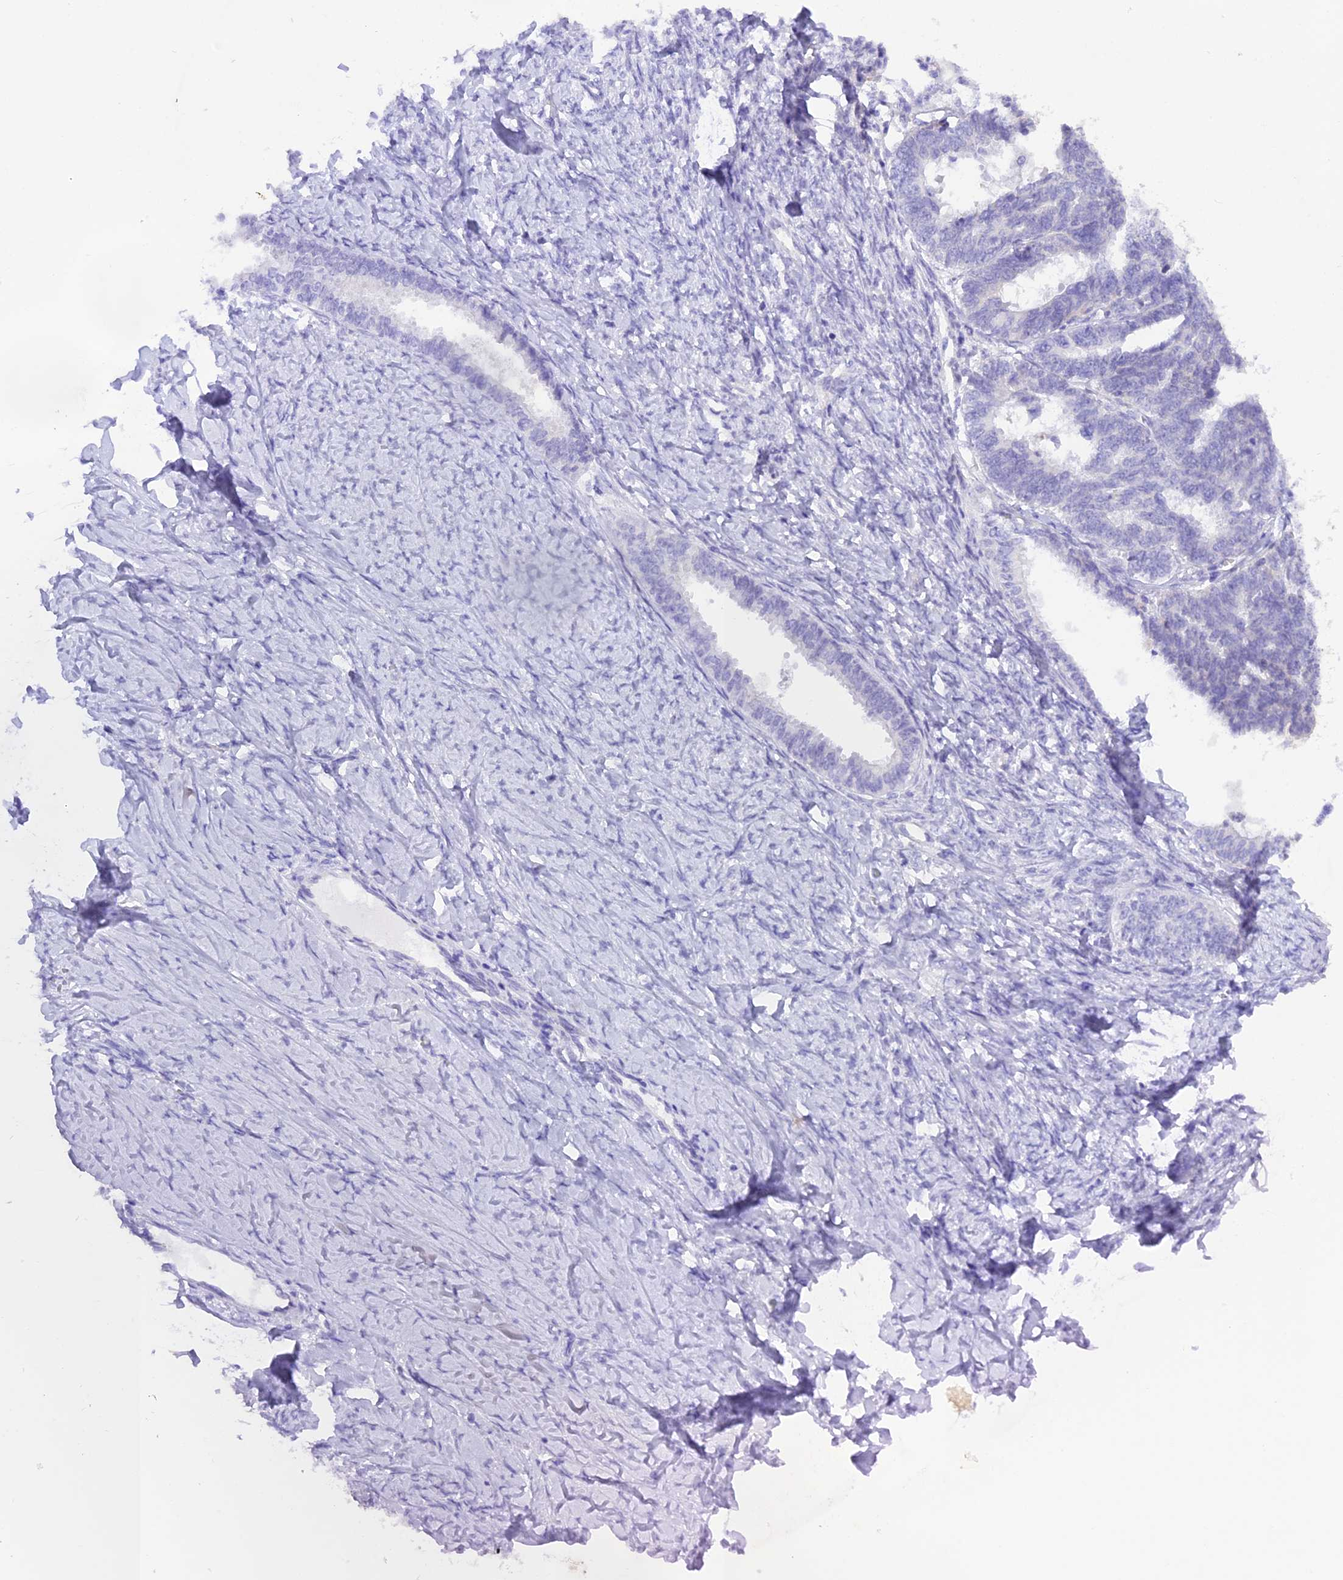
{"staining": {"intensity": "negative", "quantity": "none", "location": "none"}, "tissue": "ovarian cancer", "cell_type": "Tumor cells", "image_type": "cancer", "snomed": [{"axis": "morphology", "description": "Cystadenocarcinoma, serous, NOS"}, {"axis": "topography", "description": "Ovary"}], "caption": "The image exhibits no significant positivity in tumor cells of ovarian serous cystadenocarcinoma.", "gene": "COL6A5", "patient": {"sex": "female", "age": 79}}